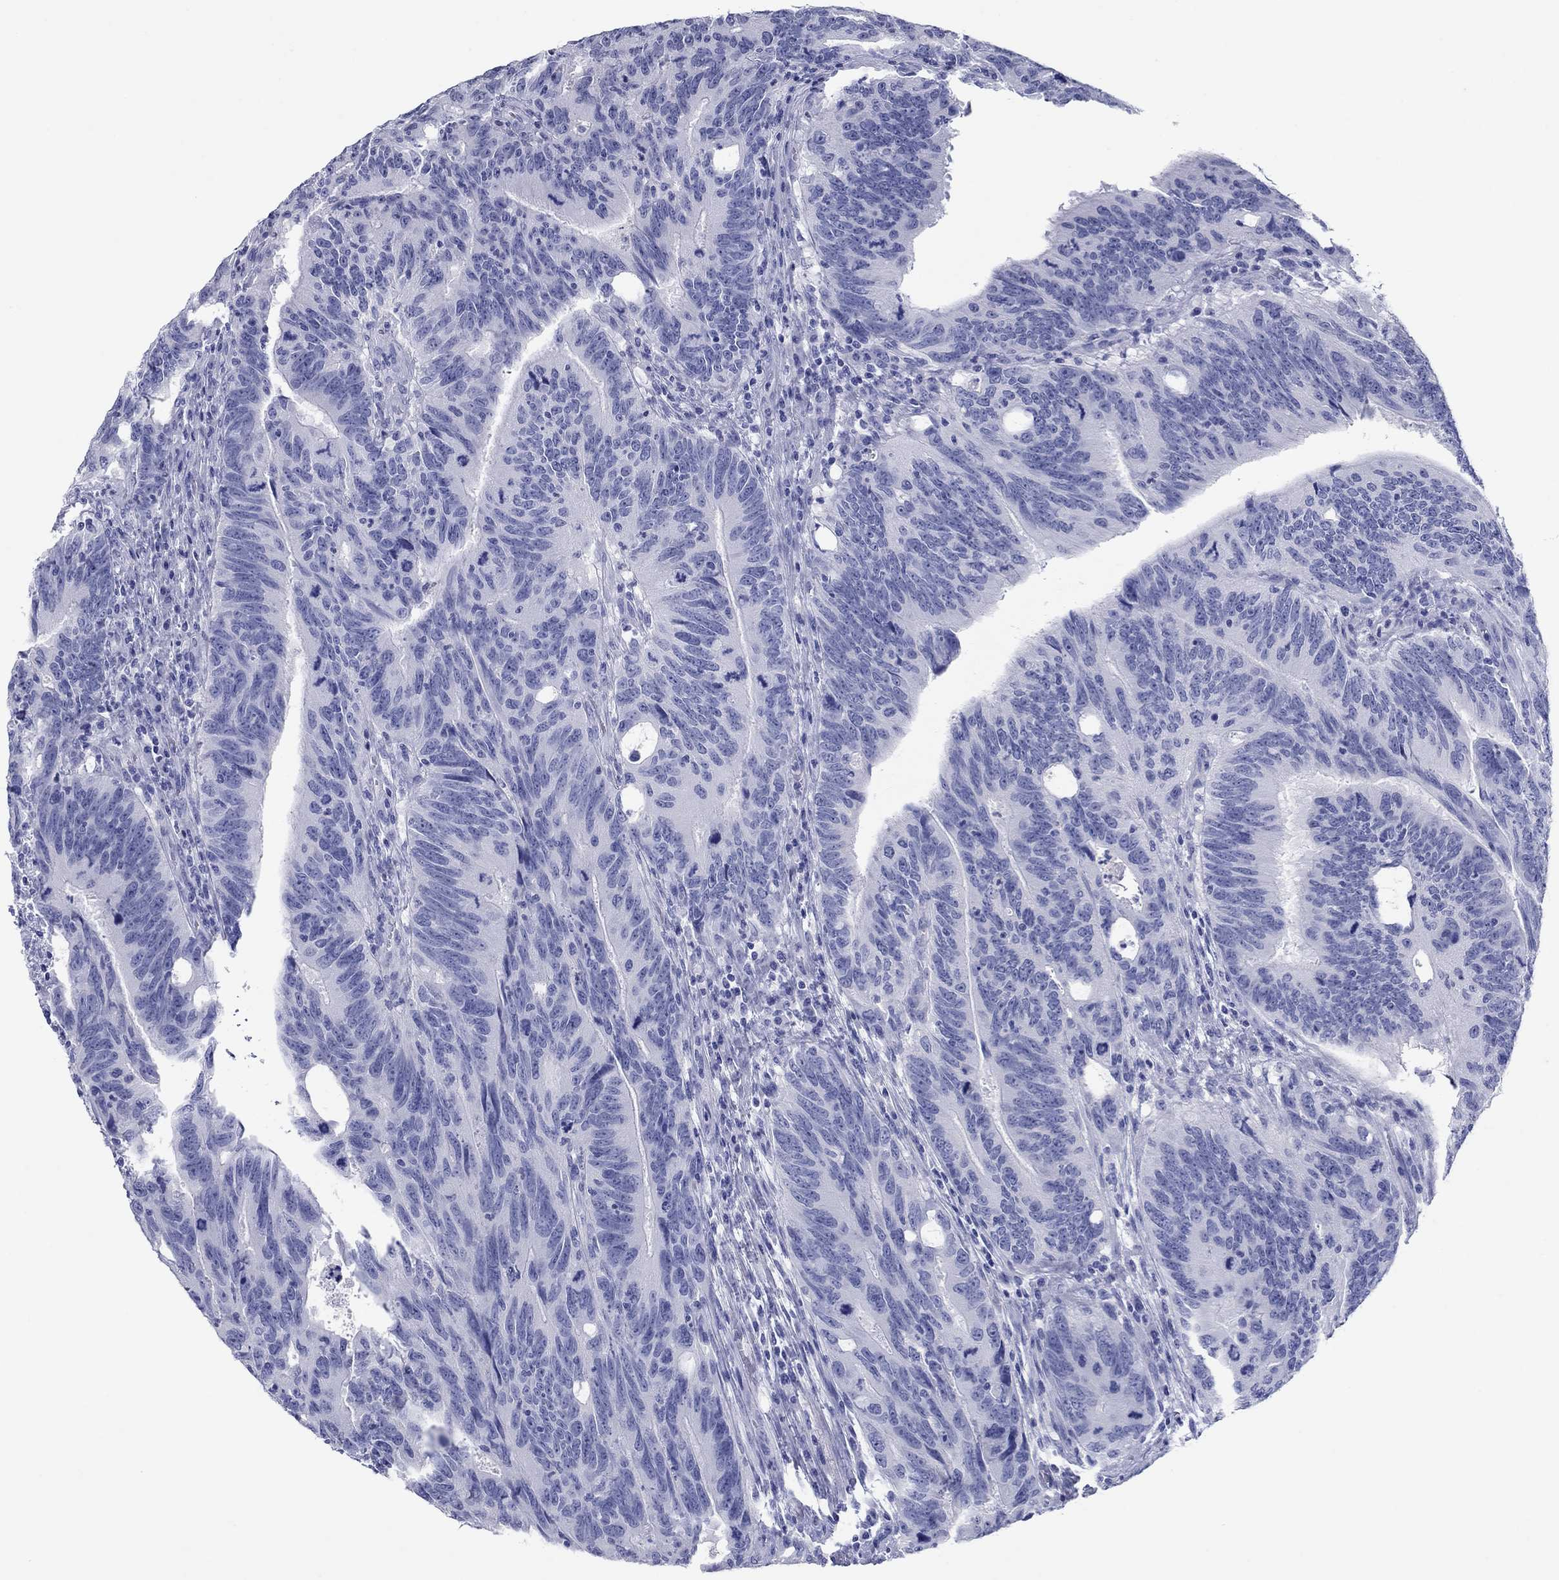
{"staining": {"intensity": "negative", "quantity": "none", "location": "none"}, "tissue": "colorectal cancer", "cell_type": "Tumor cells", "image_type": "cancer", "snomed": [{"axis": "morphology", "description": "Adenocarcinoma, NOS"}, {"axis": "topography", "description": "Colon"}], "caption": "Immunohistochemical staining of human colorectal cancer (adenocarcinoma) shows no significant positivity in tumor cells.", "gene": "ATP4A", "patient": {"sex": "female", "age": 77}}